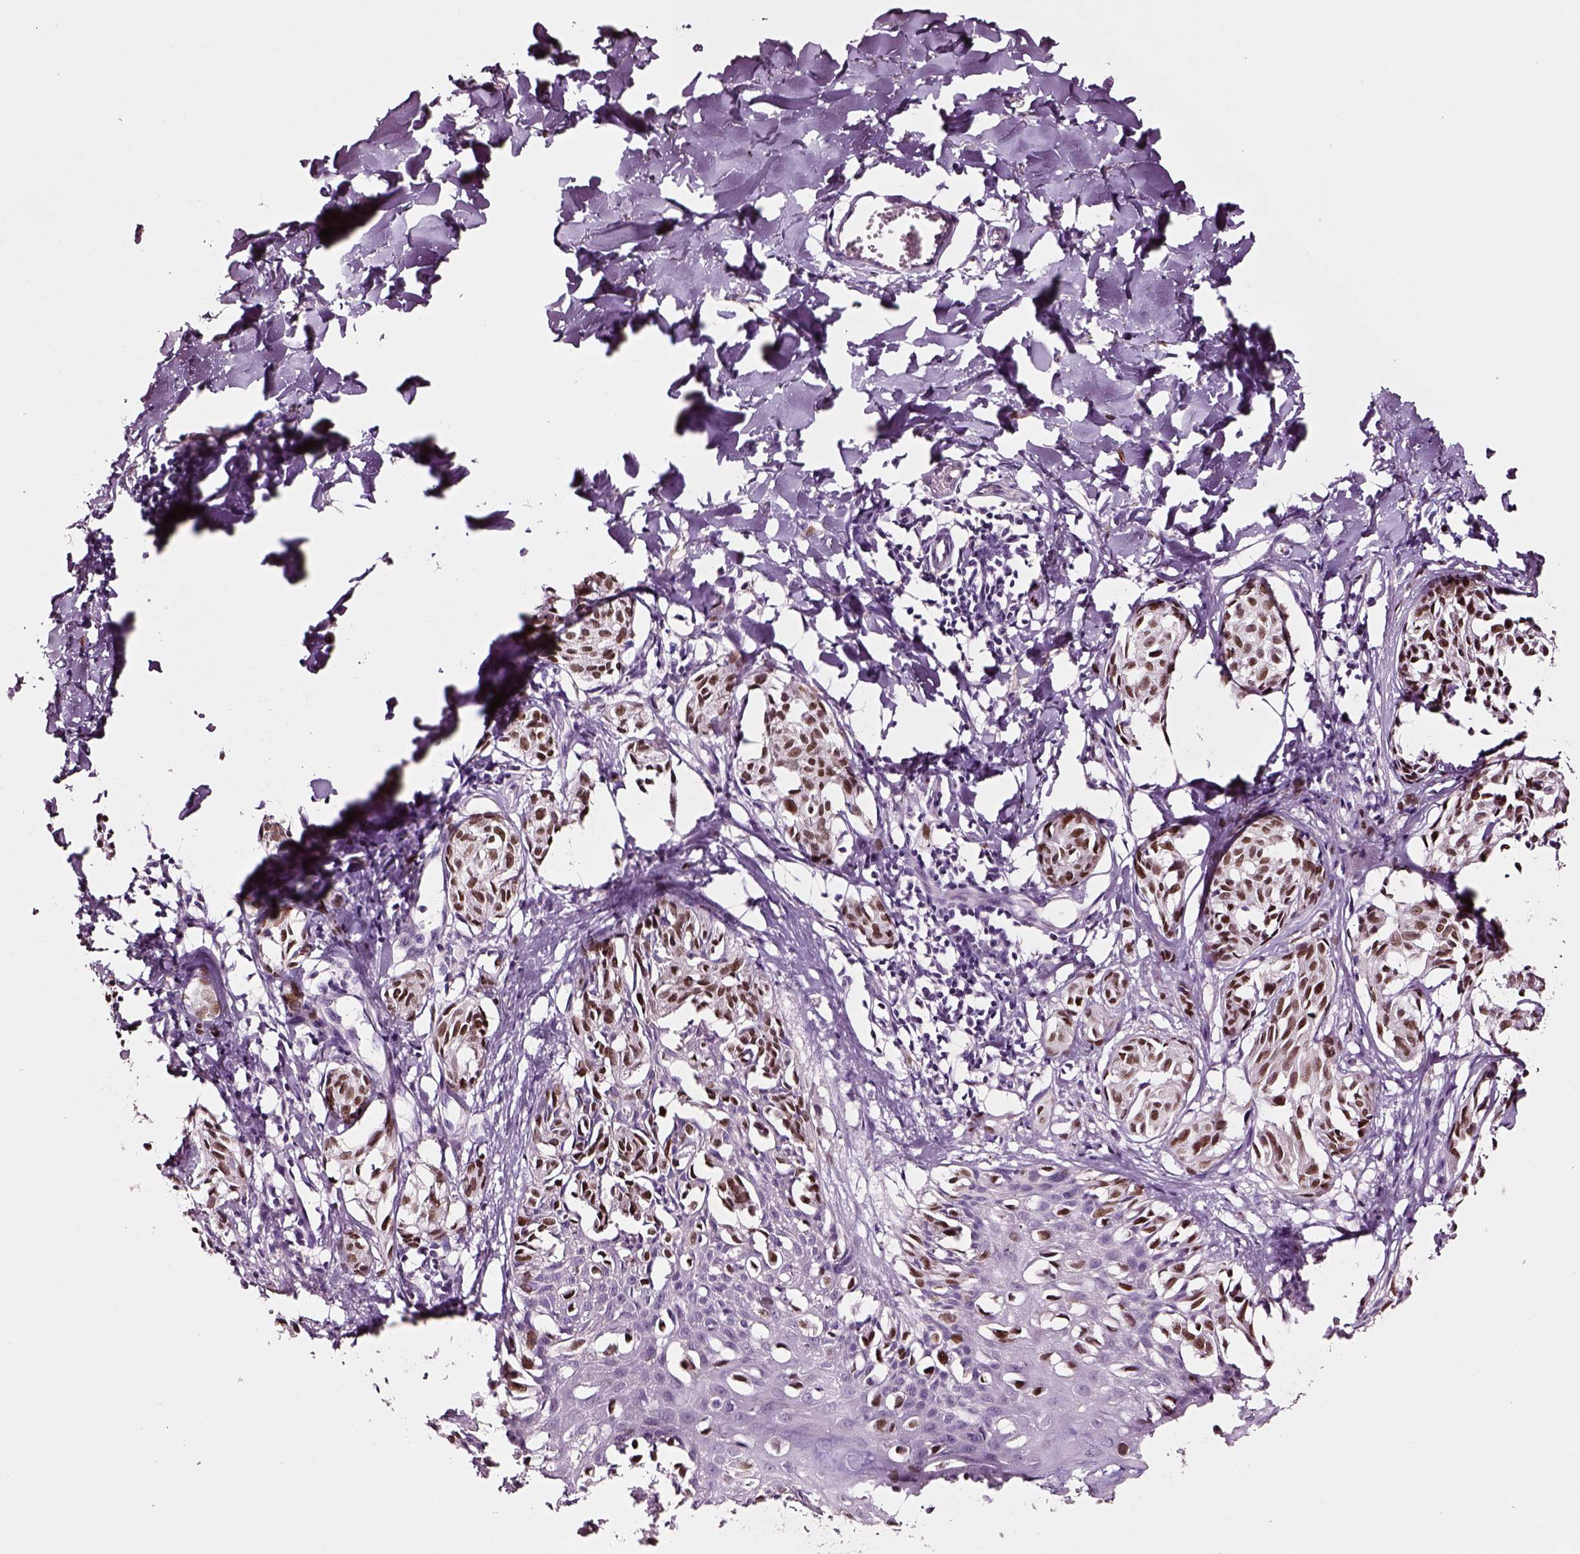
{"staining": {"intensity": "strong", "quantity": ">75%", "location": "nuclear"}, "tissue": "melanoma", "cell_type": "Tumor cells", "image_type": "cancer", "snomed": [{"axis": "morphology", "description": "Malignant melanoma, NOS"}, {"axis": "topography", "description": "Skin"}], "caption": "There is high levels of strong nuclear staining in tumor cells of malignant melanoma, as demonstrated by immunohistochemical staining (brown color).", "gene": "SOX10", "patient": {"sex": "male", "age": 51}}